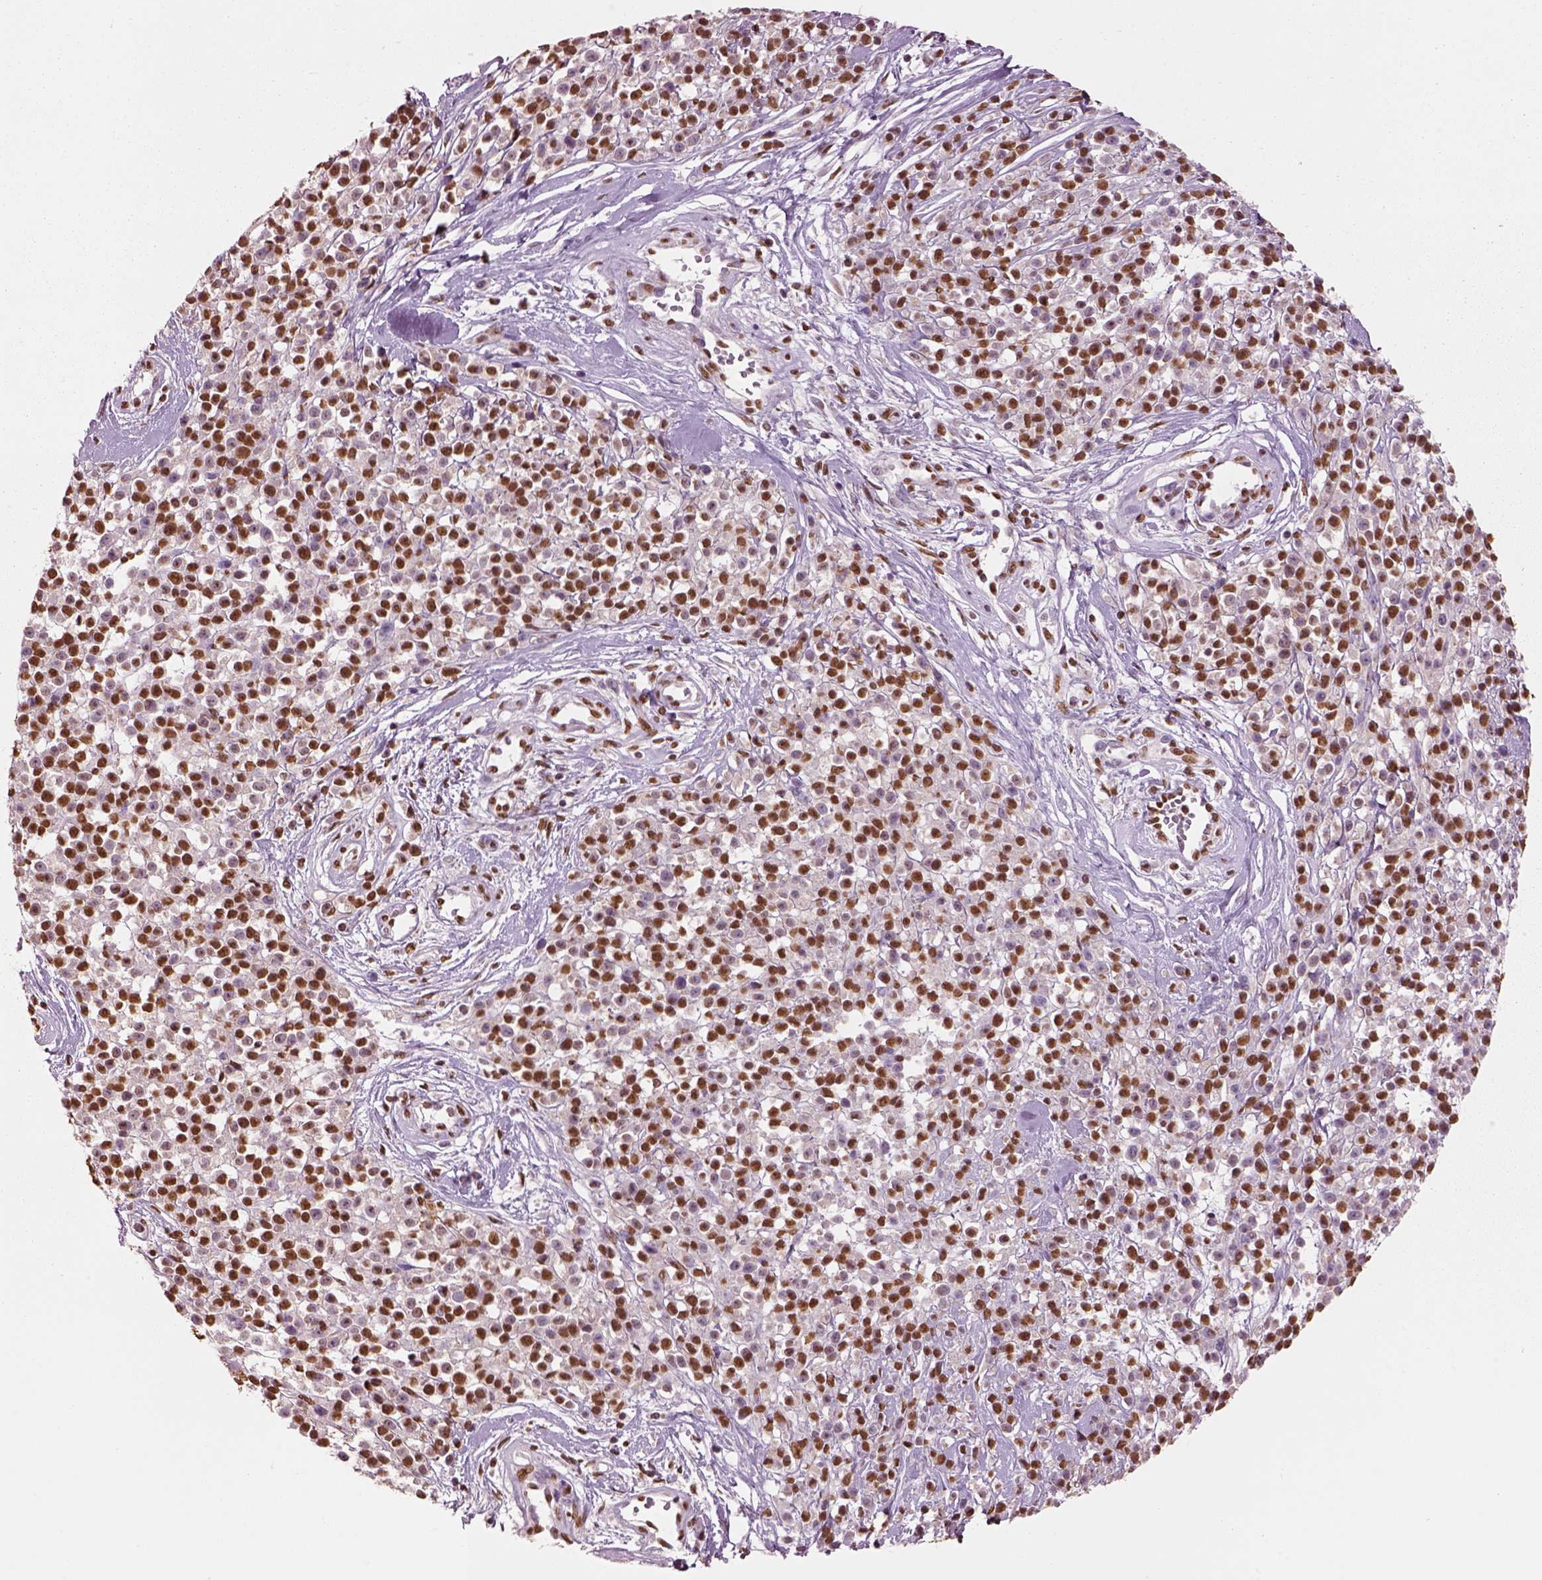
{"staining": {"intensity": "strong", "quantity": ">75%", "location": "nuclear"}, "tissue": "melanoma", "cell_type": "Tumor cells", "image_type": "cancer", "snomed": [{"axis": "morphology", "description": "Malignant melanoma, NOS"}, {"axis": "topography", "description": "Skin"}, {"axis": "topography", "description": "Skin of trunk"}], "caption": "DAB immunohistochemical staining of human malignant melanoma reveals strong nuclear protein staining in approximately >75% of tumor cells.", "gene": "DDX3X", "patient": {"sex": "male", "age": 74}}